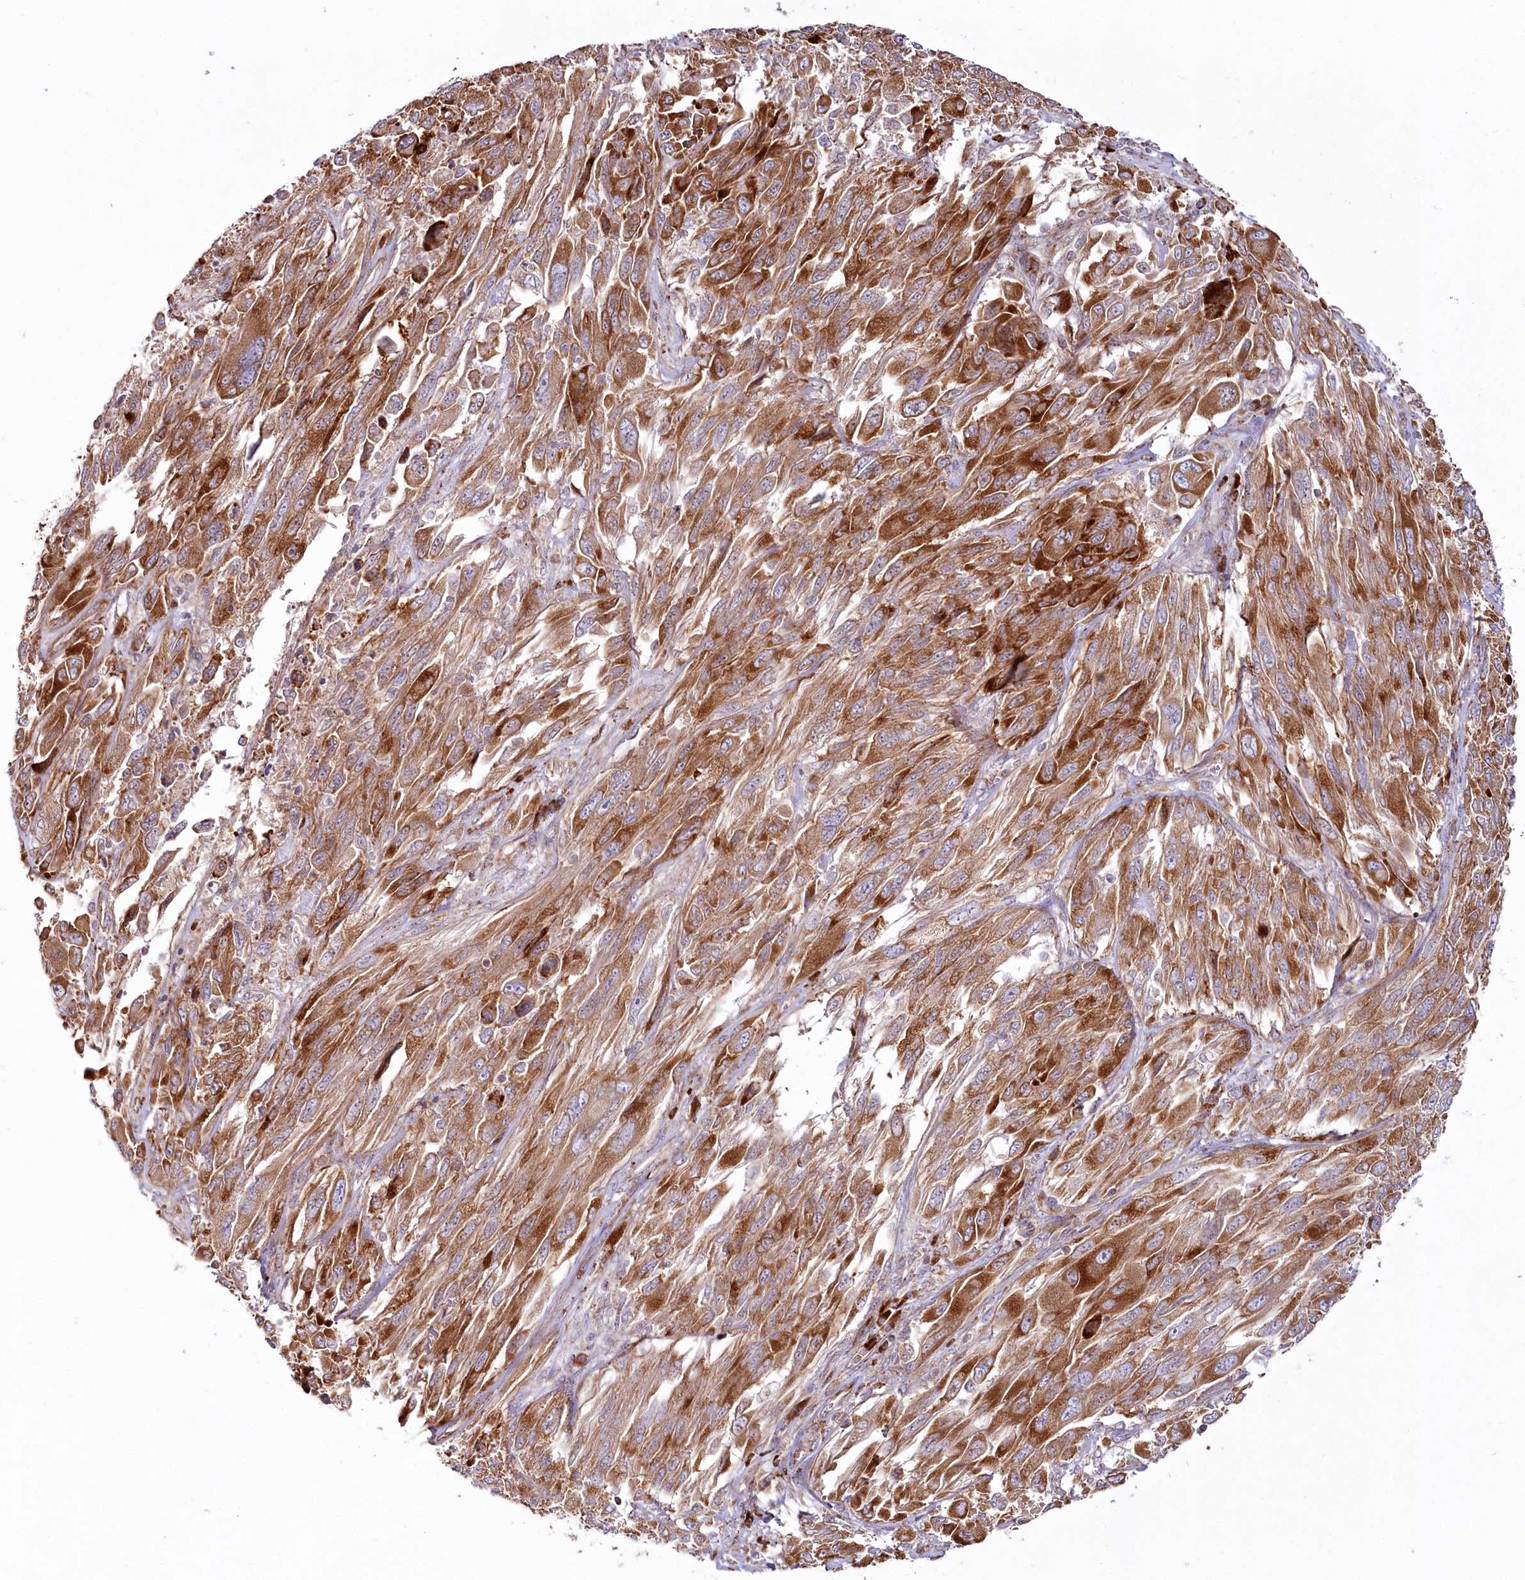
{"staining": {"intensity": "moderate", "quantity": ">75%", "location": "cytoplasmic/membranous"}, "tissue": "melanoma", "cell_type": "Tumor cells", "image_type": "cancer", "snomed": [{"axis": "morphology", "description": "Malignant melanoma, NOS"}, {"axis": "topography", "description": "Skin"}], "caption": "Immunohistochemical staining of human malignant melanoma exhibits medium levels of moderate cytoplasmic/membranous protein staining in approximately >75% of tumor cells.", "gene": "POGLUT1", "patient": {"sex": "female", "age": 91}}